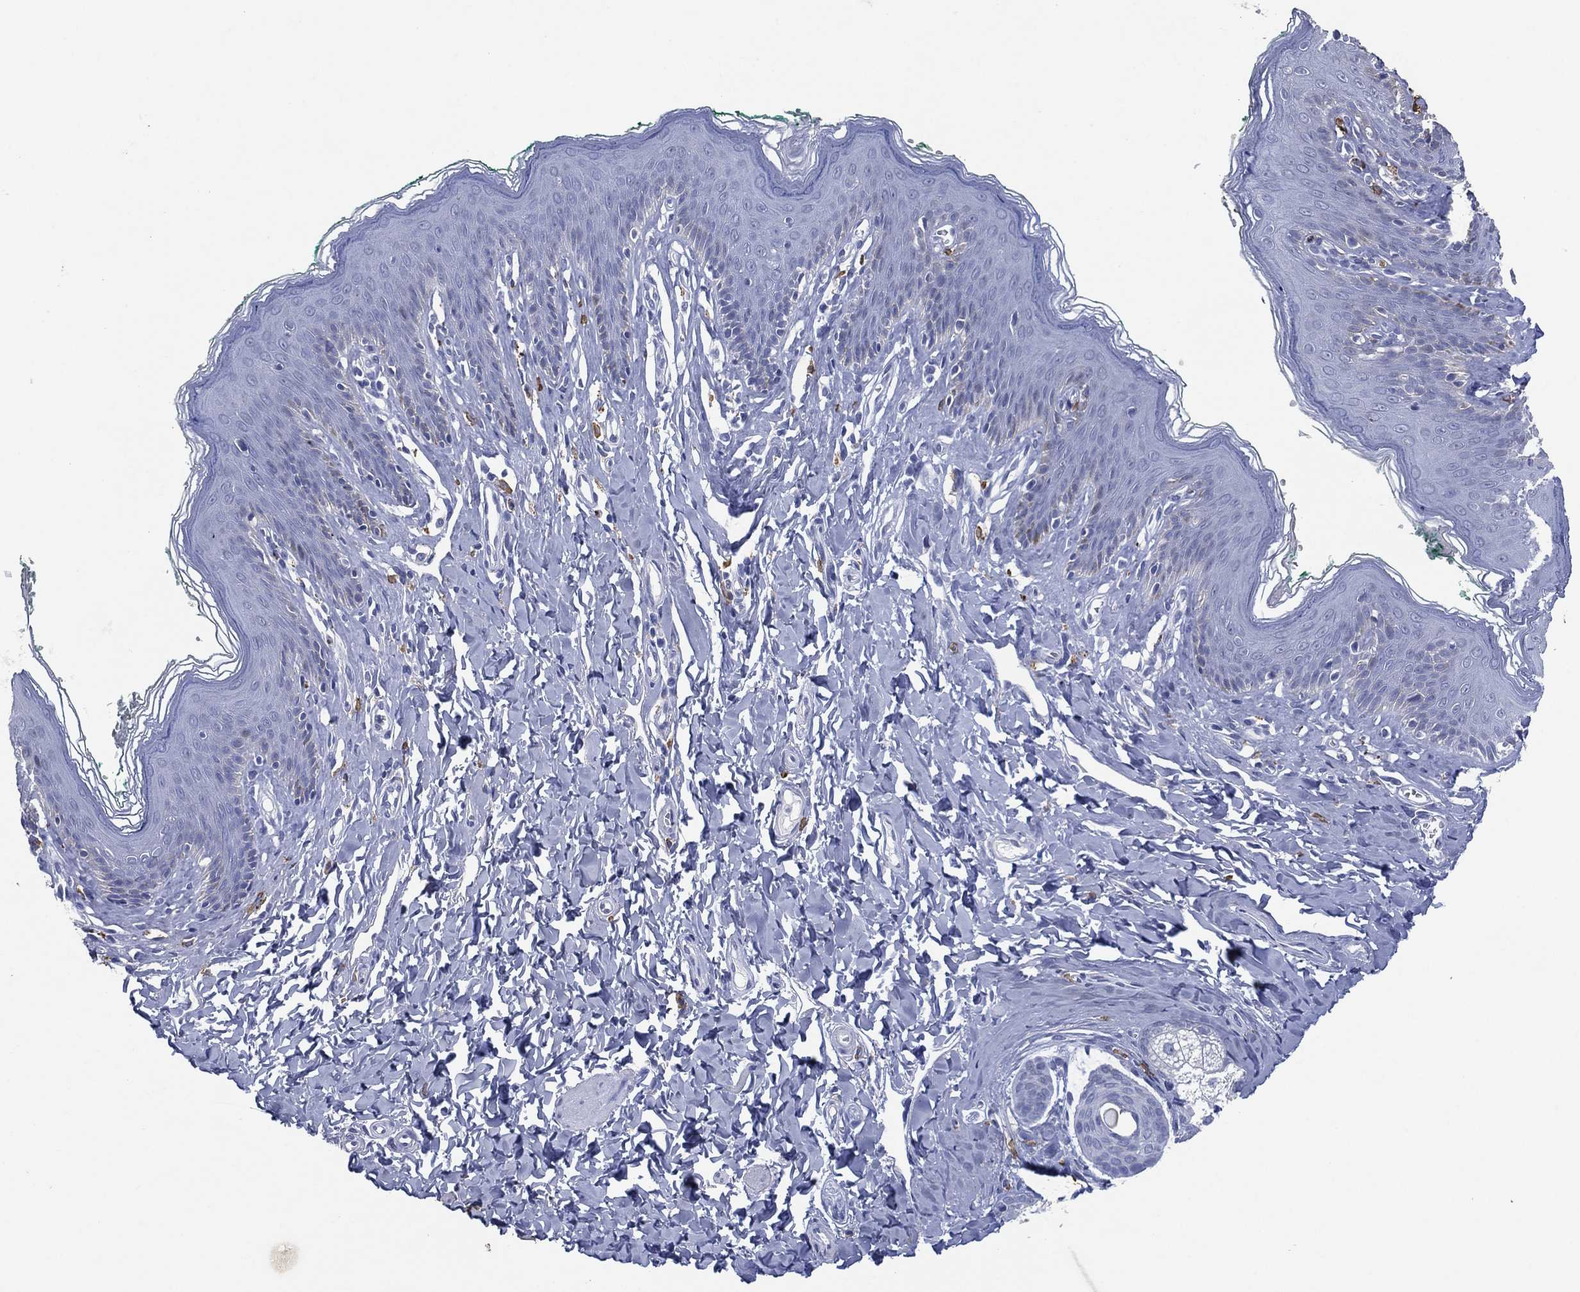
{"staining": {"intensity": "negative", "quantity": "none", "location": "none"}, "tissue": "skin", "cell_type": "Epidermal cells", "image_type": "normal", "snomed": [{"axis": "morphology", "description": "Normal tissue, NOS"}, {"axis": "topography", "description": "Vulva"}], "caption": "Epidermal cells show no significant protein positivity in normal skin. (Immunohistochemistry (ihc), brightfield microscopy, high magnification).", "gene": "FSCN2", "patient": {"sex": "female", "age": 66}}